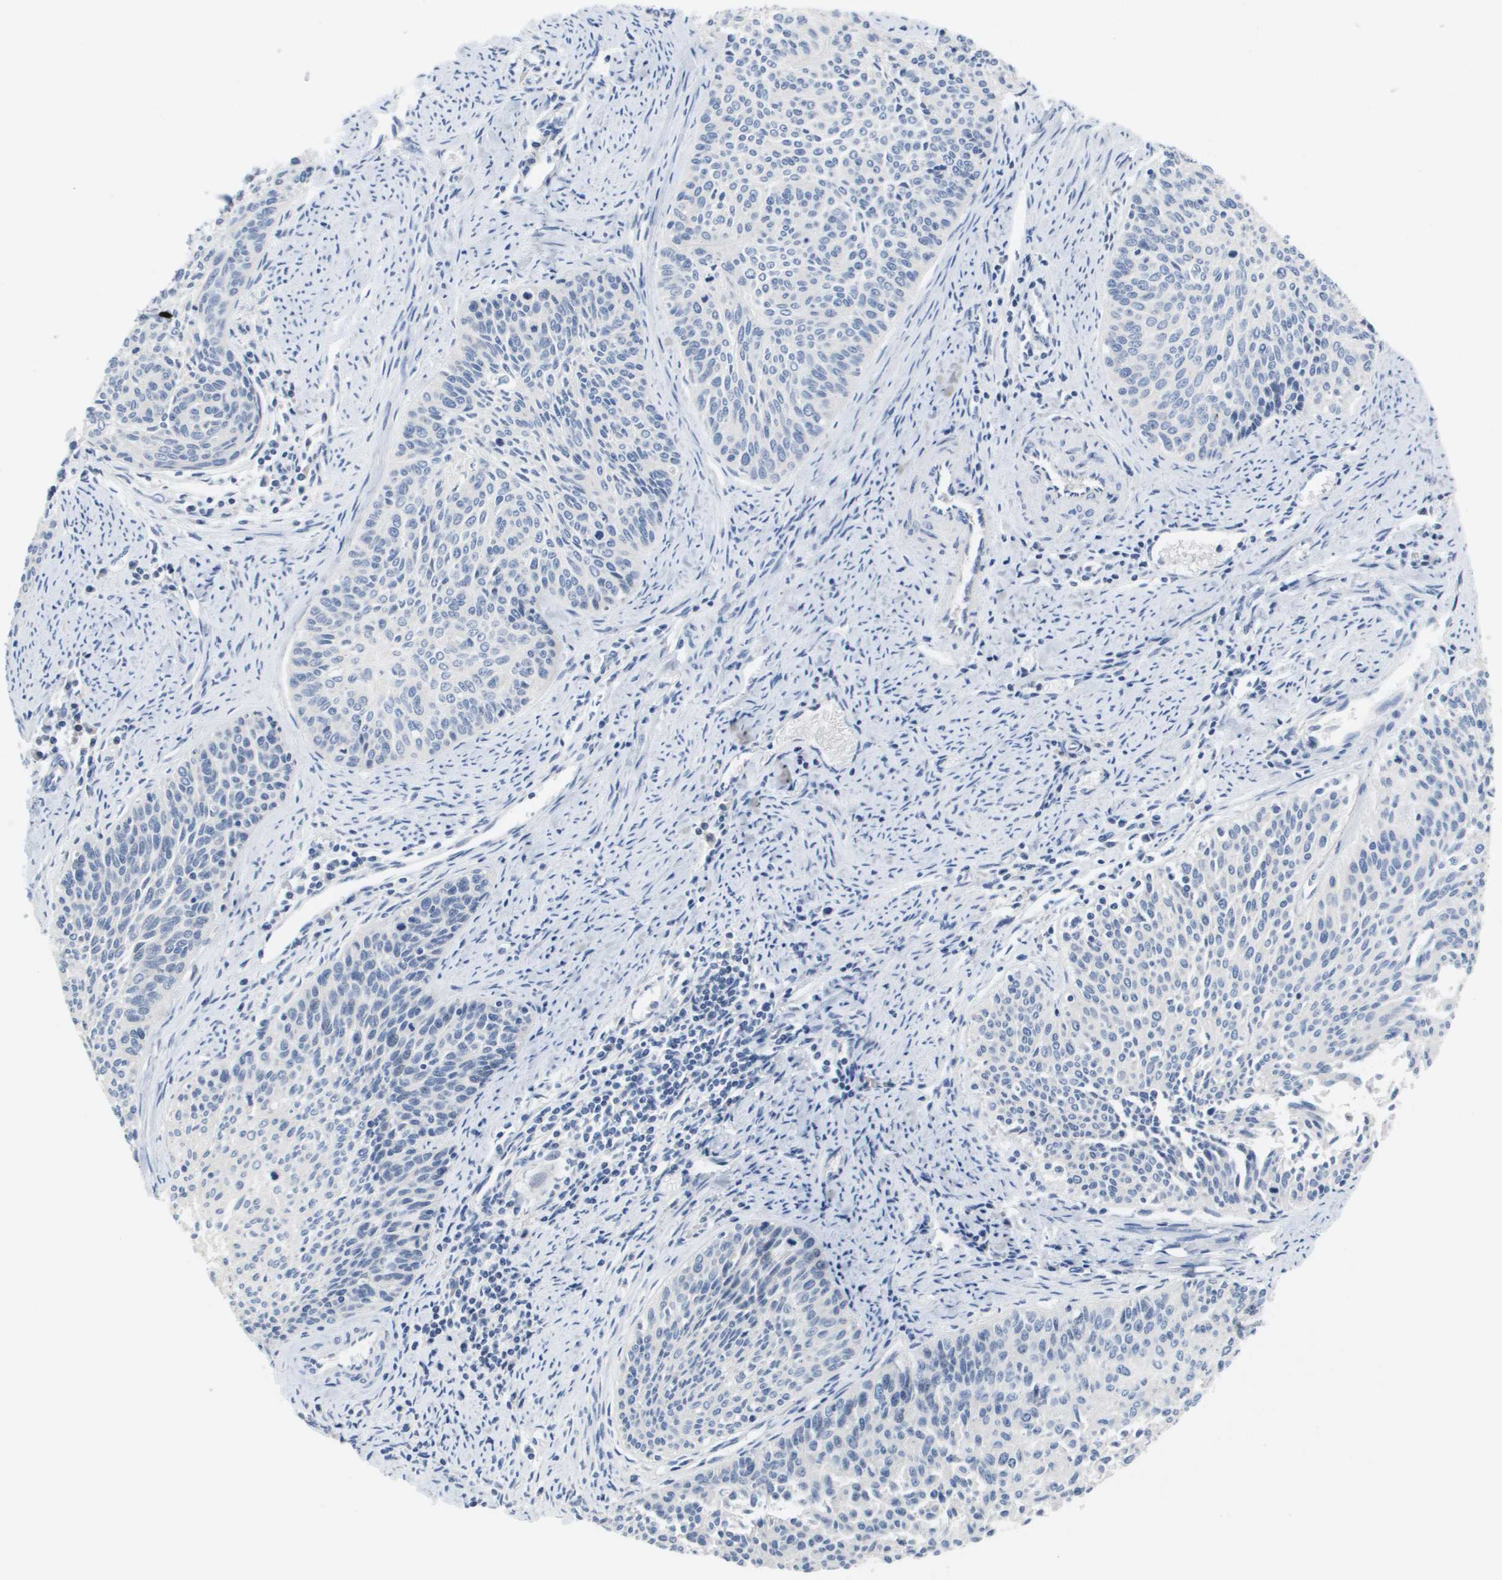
{"staining": {"intensity": "negative", "quantity": "none", "location": "none"}, "tissue": "cervical cancer", "cell_type": "Tumor cells", "image_type": "cancer", "snomed": [{"axis": "morphology", "description": "Squamous cell carcinoma, NOS"}, {"axis": "topography", "description": "Cervix"}], "caption": "Human squamous cell carcinoma (cervical) stained for a protein using immunohistochemistry shows no staining in tumor cells.", "gene": "CAPN11", "patient": {"sex": "female", "age": 55}}